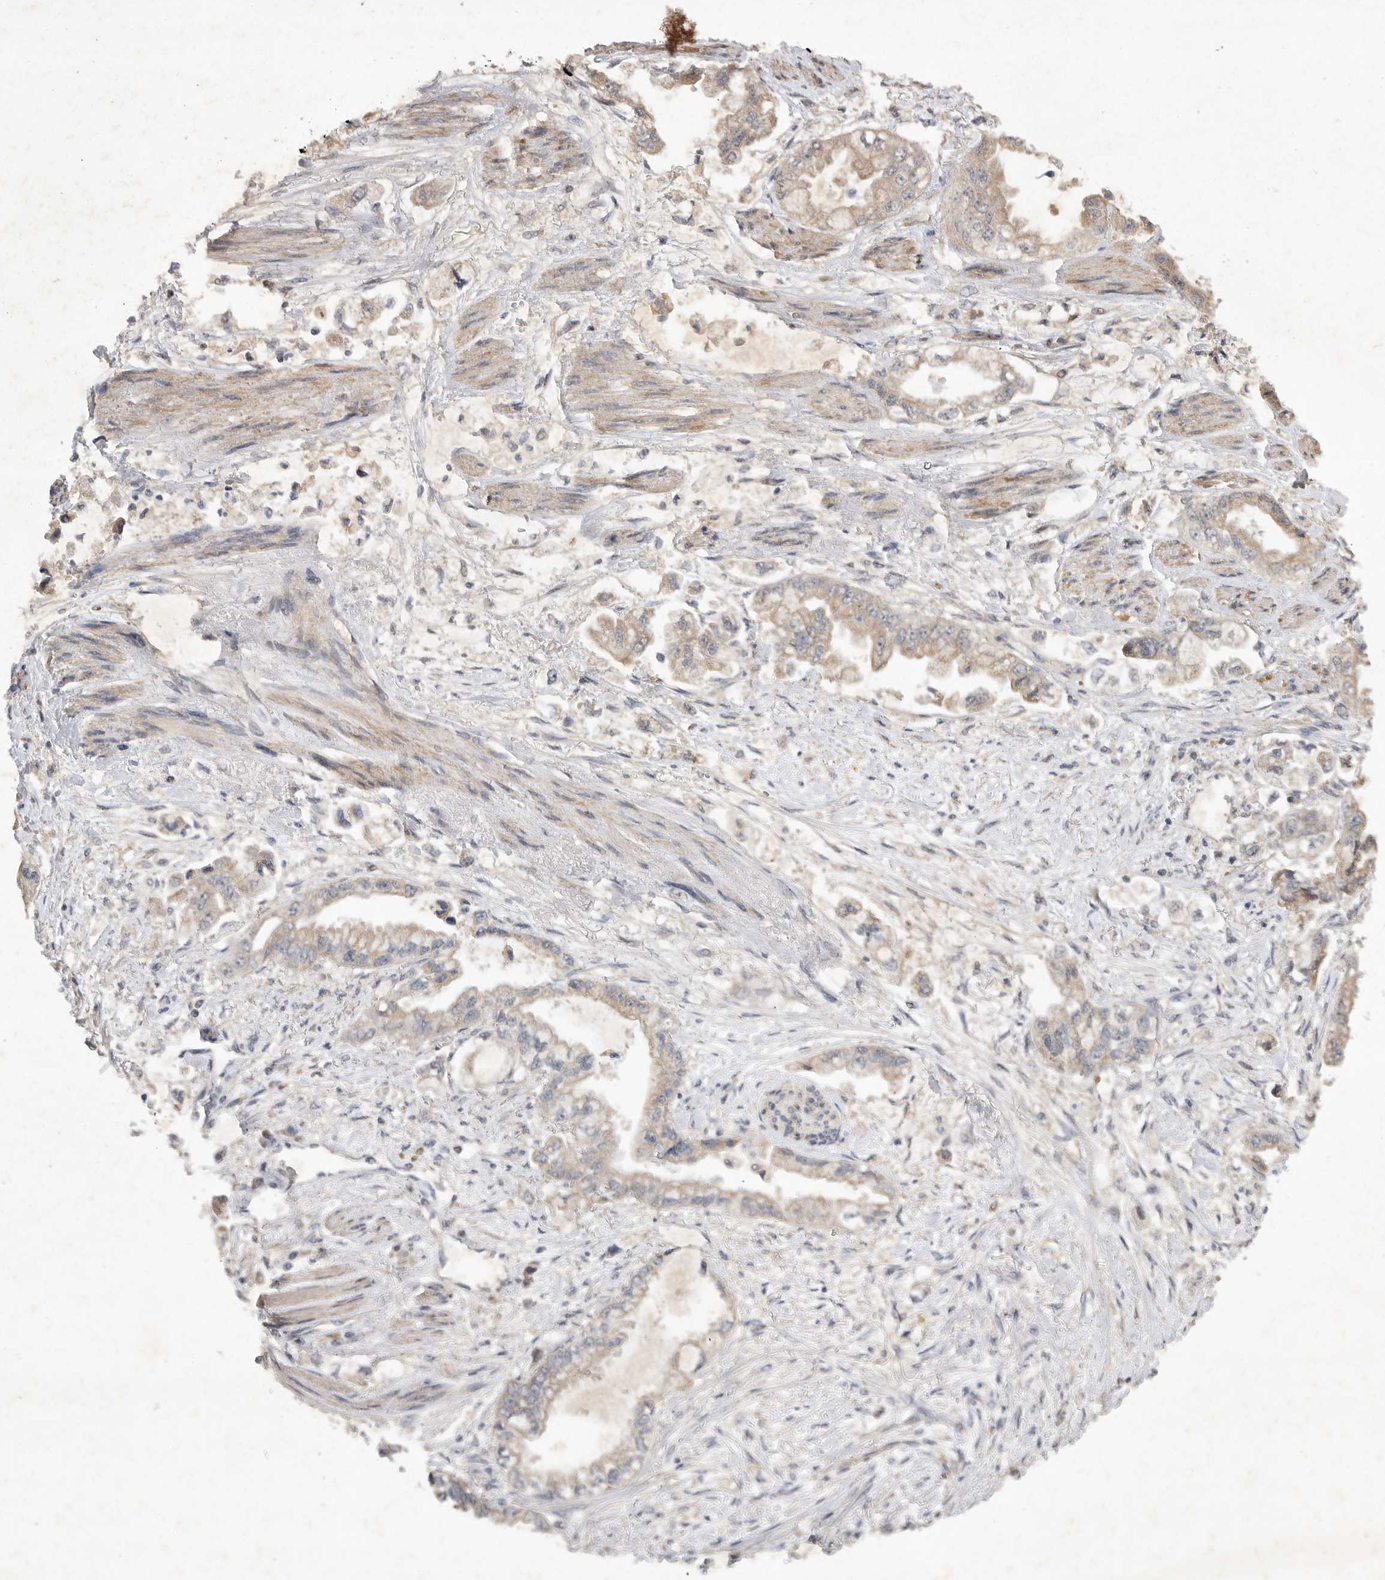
{"staining": {"intensity": "weak", "quantity": "25%-75%", "location": "cytoplasmic/membranous"}, "tissue": "stomach cancer", "cell_type": "Tumor cells", "image_type": "cancer", "snomed": [{"axis": "morphology", "description": "Adenocarcinoma, NOS"}, {"axis": "topography", "description": "Stomach"}], "caption": "An IHC micrograph of neoplastic tissue is shown. Protein staining in brown highlights weak cytoplasmic/membranous positivity in stomach cancer within tumor cells.", "gene": "EDEM3", "patient": {"sex": "male", "age": 62}}